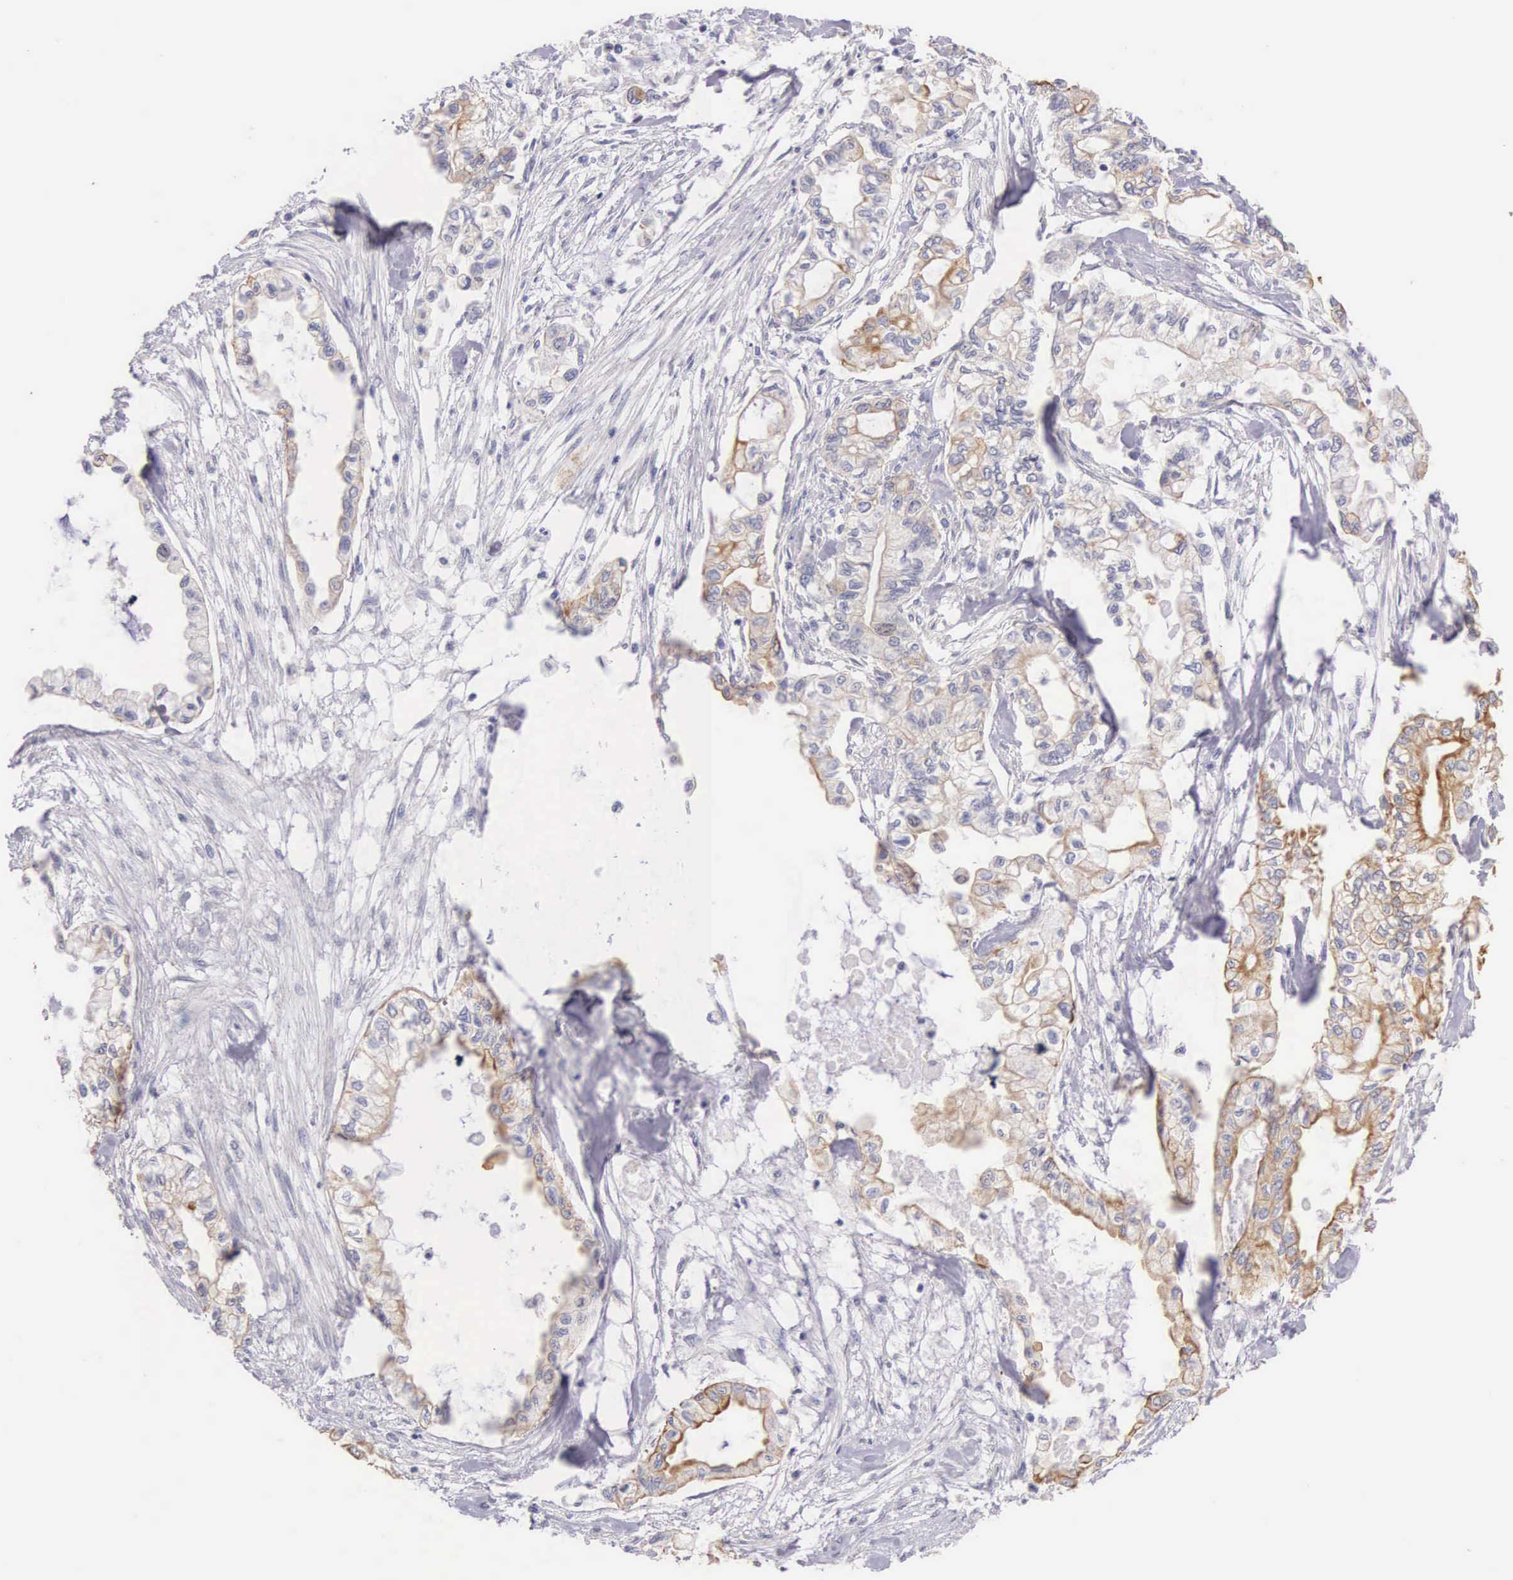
{"staining": {"intensity": "moderate", "quantity": "25%-75%", "location": "cytoplasmic/membranous"}, "tissue": "pancreatic cancer", "cell_type": "Tumor cells", "image_type": "cancer", "snomed": [{"axis": "morphology", "description": "Adenocarcinoma, NOS"}, {"axis": "topography", "description": "Pancreas"}], "caption": "Moderate cytoplasmic/membranous protein positivity is present in approximately 25%-75% of tumor cells in adenocarcinoma (pancreatic).", "gene": "PIR", "patient": {"sex": "male", "age": 79}}